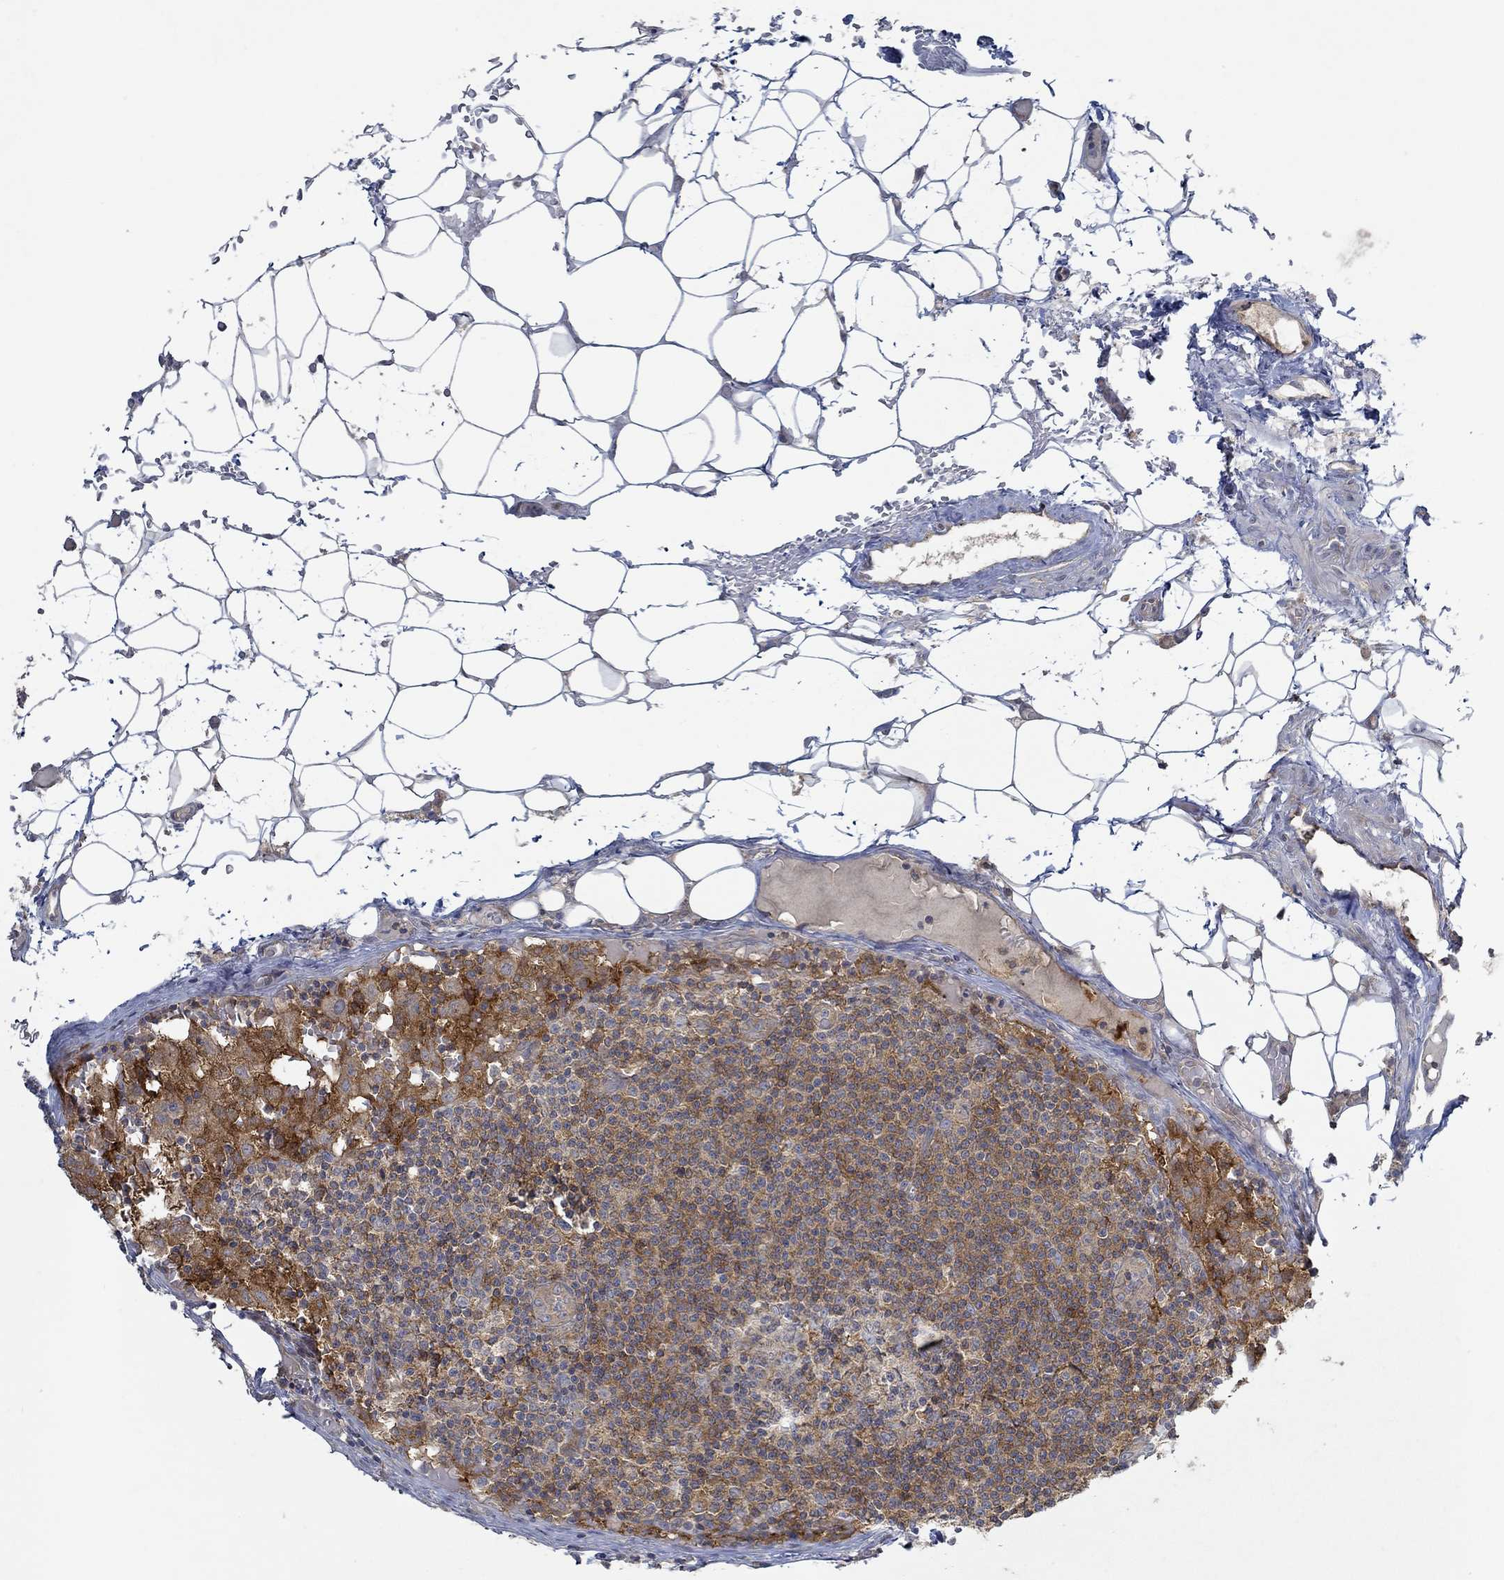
{"staining": {"intensity": "moderate", "quantity": "25%-75%", "location": "cytoplasmic/membranous"}, "tissue": "lymph node", "cell_type": "Non-germinal center cells", "image_type": "normal", "snomed": [{"axis": "morphology", "description": "Normal tissue, NOS"}, {"axis": "topography", "description": "Lymph node"}], "caption": "An immunohistochemistry (IHC) micrograph of normal tissue is shown. Protein staining in brown highlights moderate cytoplasmic/membranous positivity in lymph node within non-germinal center cells.", "gene": "MTHFR", "patient": {"sex": "male", "age": 62}}